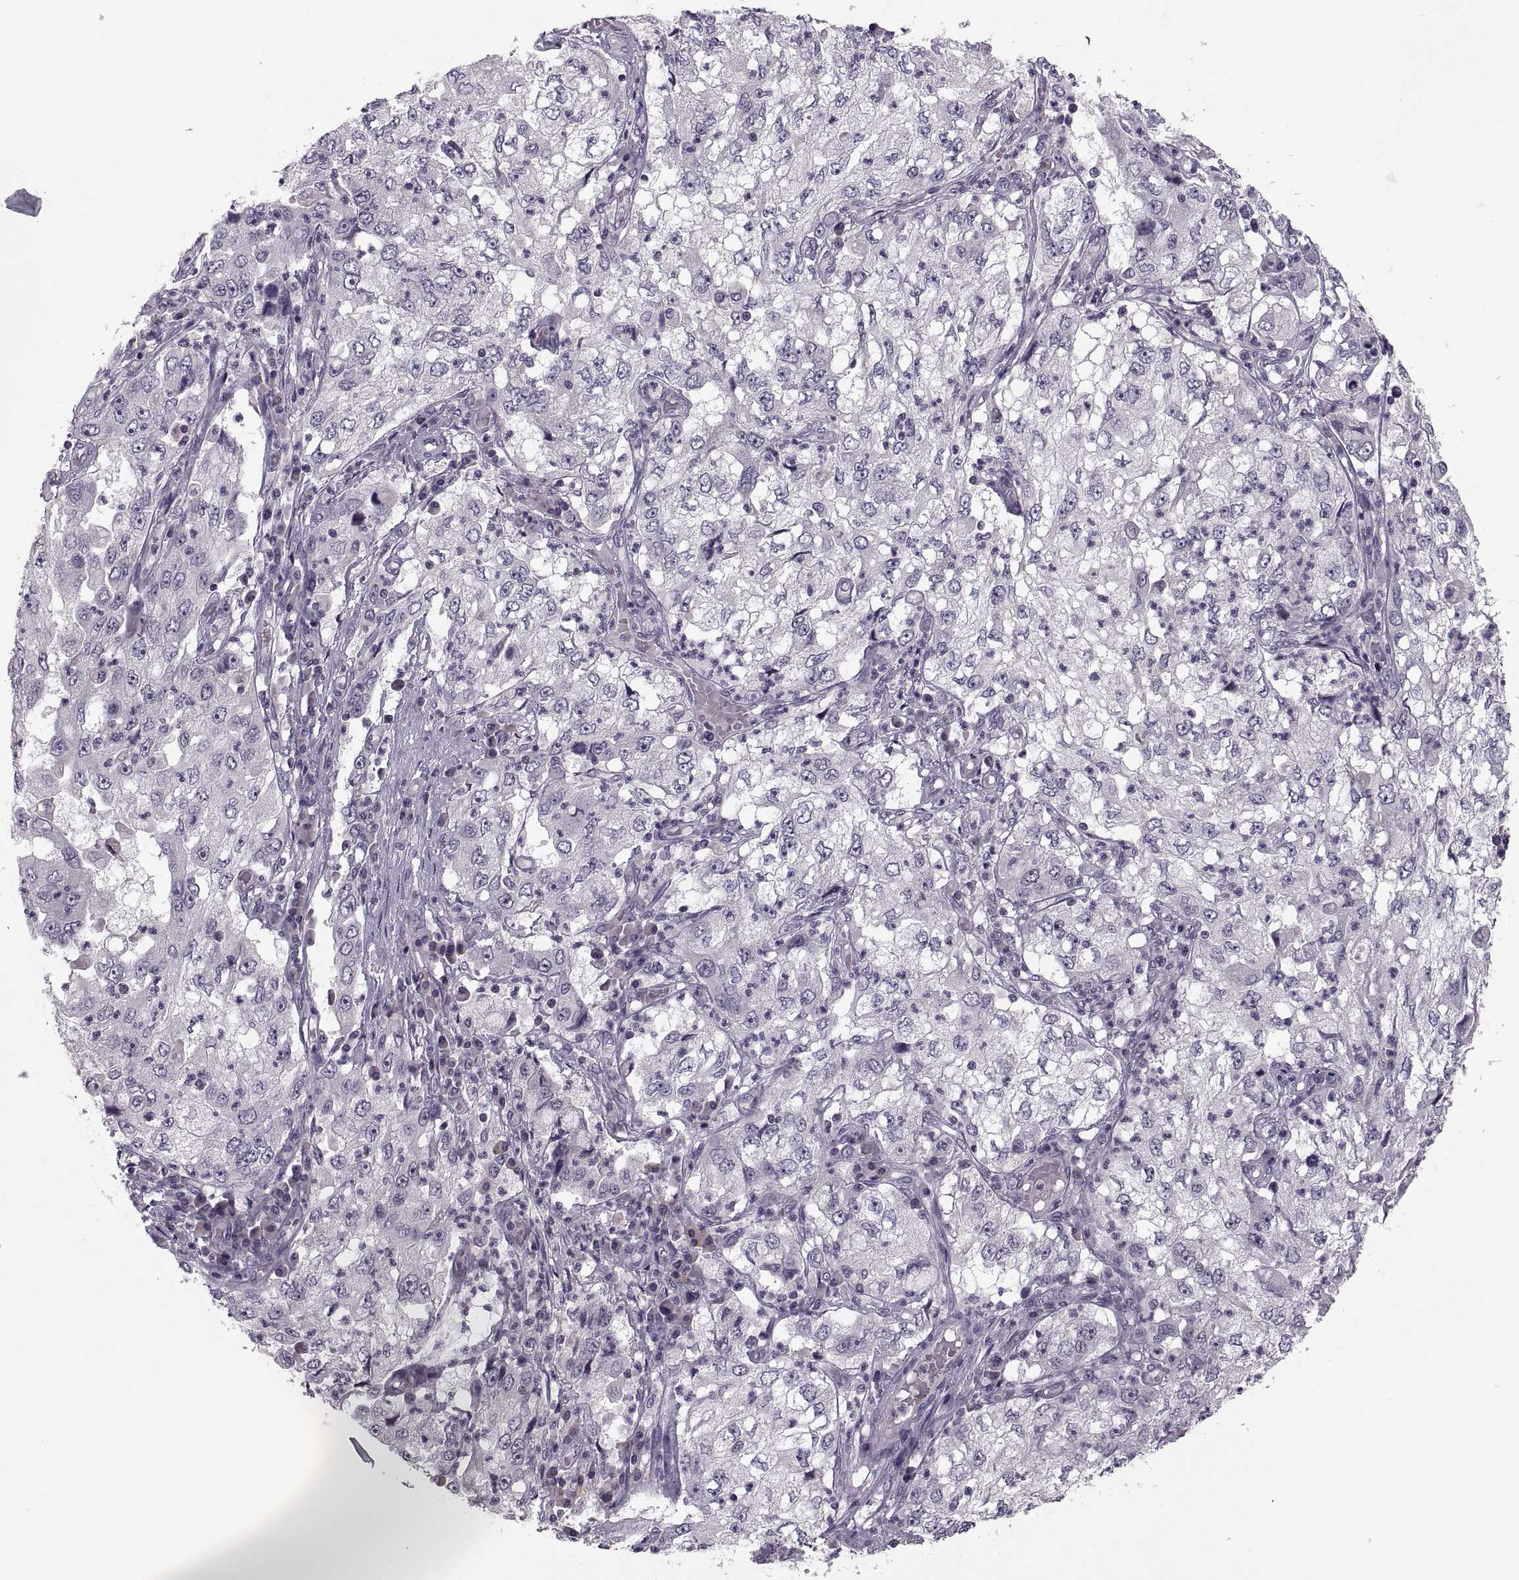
{"staining": {"intensity": "negative", "quantity": "none", "location": "none"}, "tissue": "cervical cancer", "cell_type": "Tumor cells", "image_type": "cancer", "snomed": [{"axis": "morphology", "description": "Squamous cell carcinoma, NOS"}, {"axis": "topography", "description": "Cervix"}], "caption": "Immunohistochemistry of squamous cell carcinoma (cervical) shows no positivity in tumor cells. (DAB immunohistochemistry with hematoxylin counter stain).", "gene": "CACNA1F", "patient": {"sex": "female", "age": 36}}